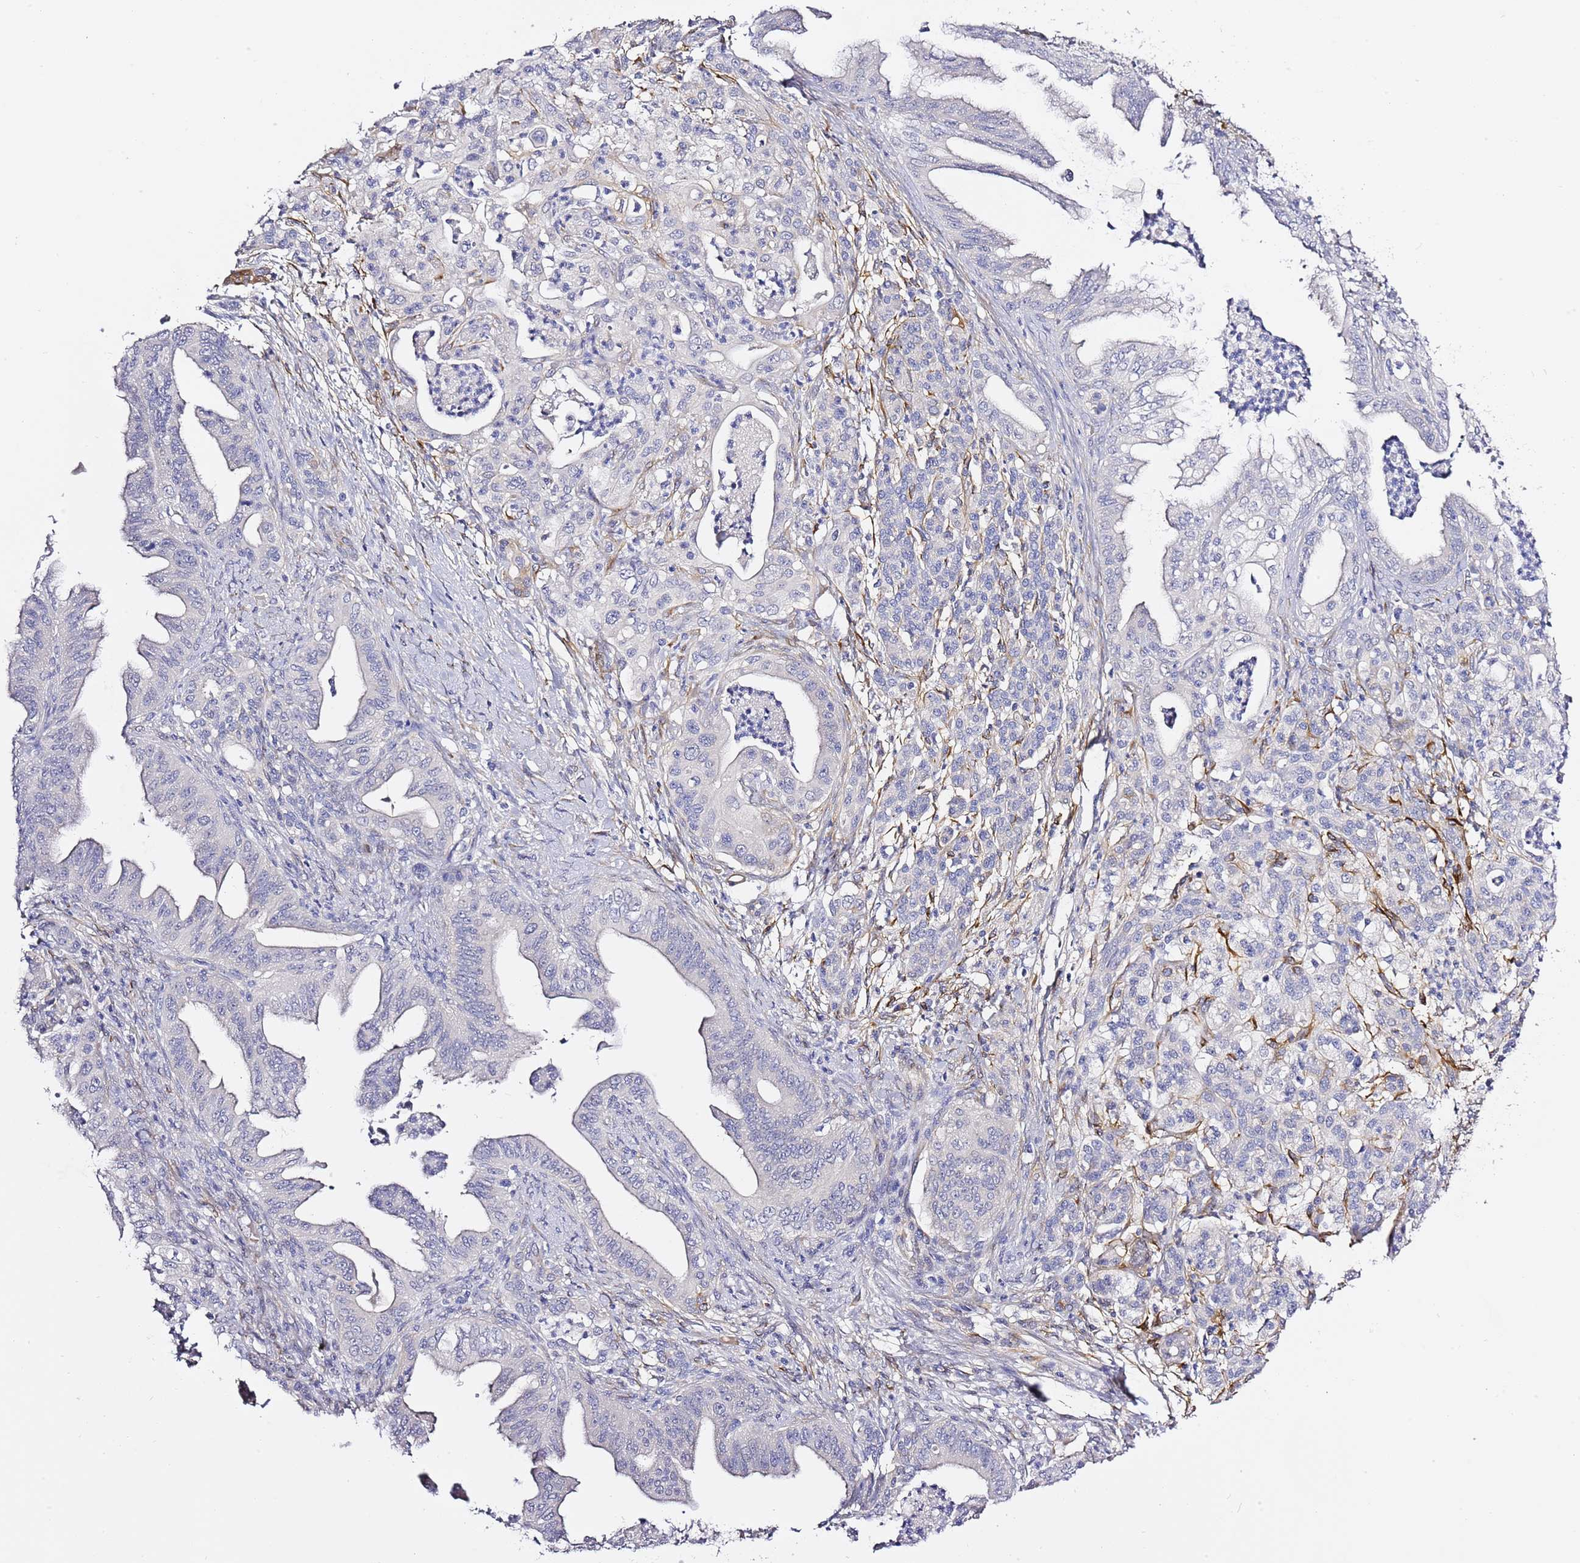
{"staining": {"intensity": "negative", "quantity": "none", "location": "none"}, "tissue": "pancreatic cancer", "cell_type": "Tumor cells", "image_type": "cancer", "snomed": [{"axis": "morphology", "description": "Adenocarcinoma, NOS"}, {"axis": "topography", "description": "Pancreas"}], "caption": "Pancreatic cancer (adenocarcinoma) was stained to show a protein in brown. There is no significant staining in tumor cells.", "gene": "RFK", "patient": {"sex": "male", "age": 58}}